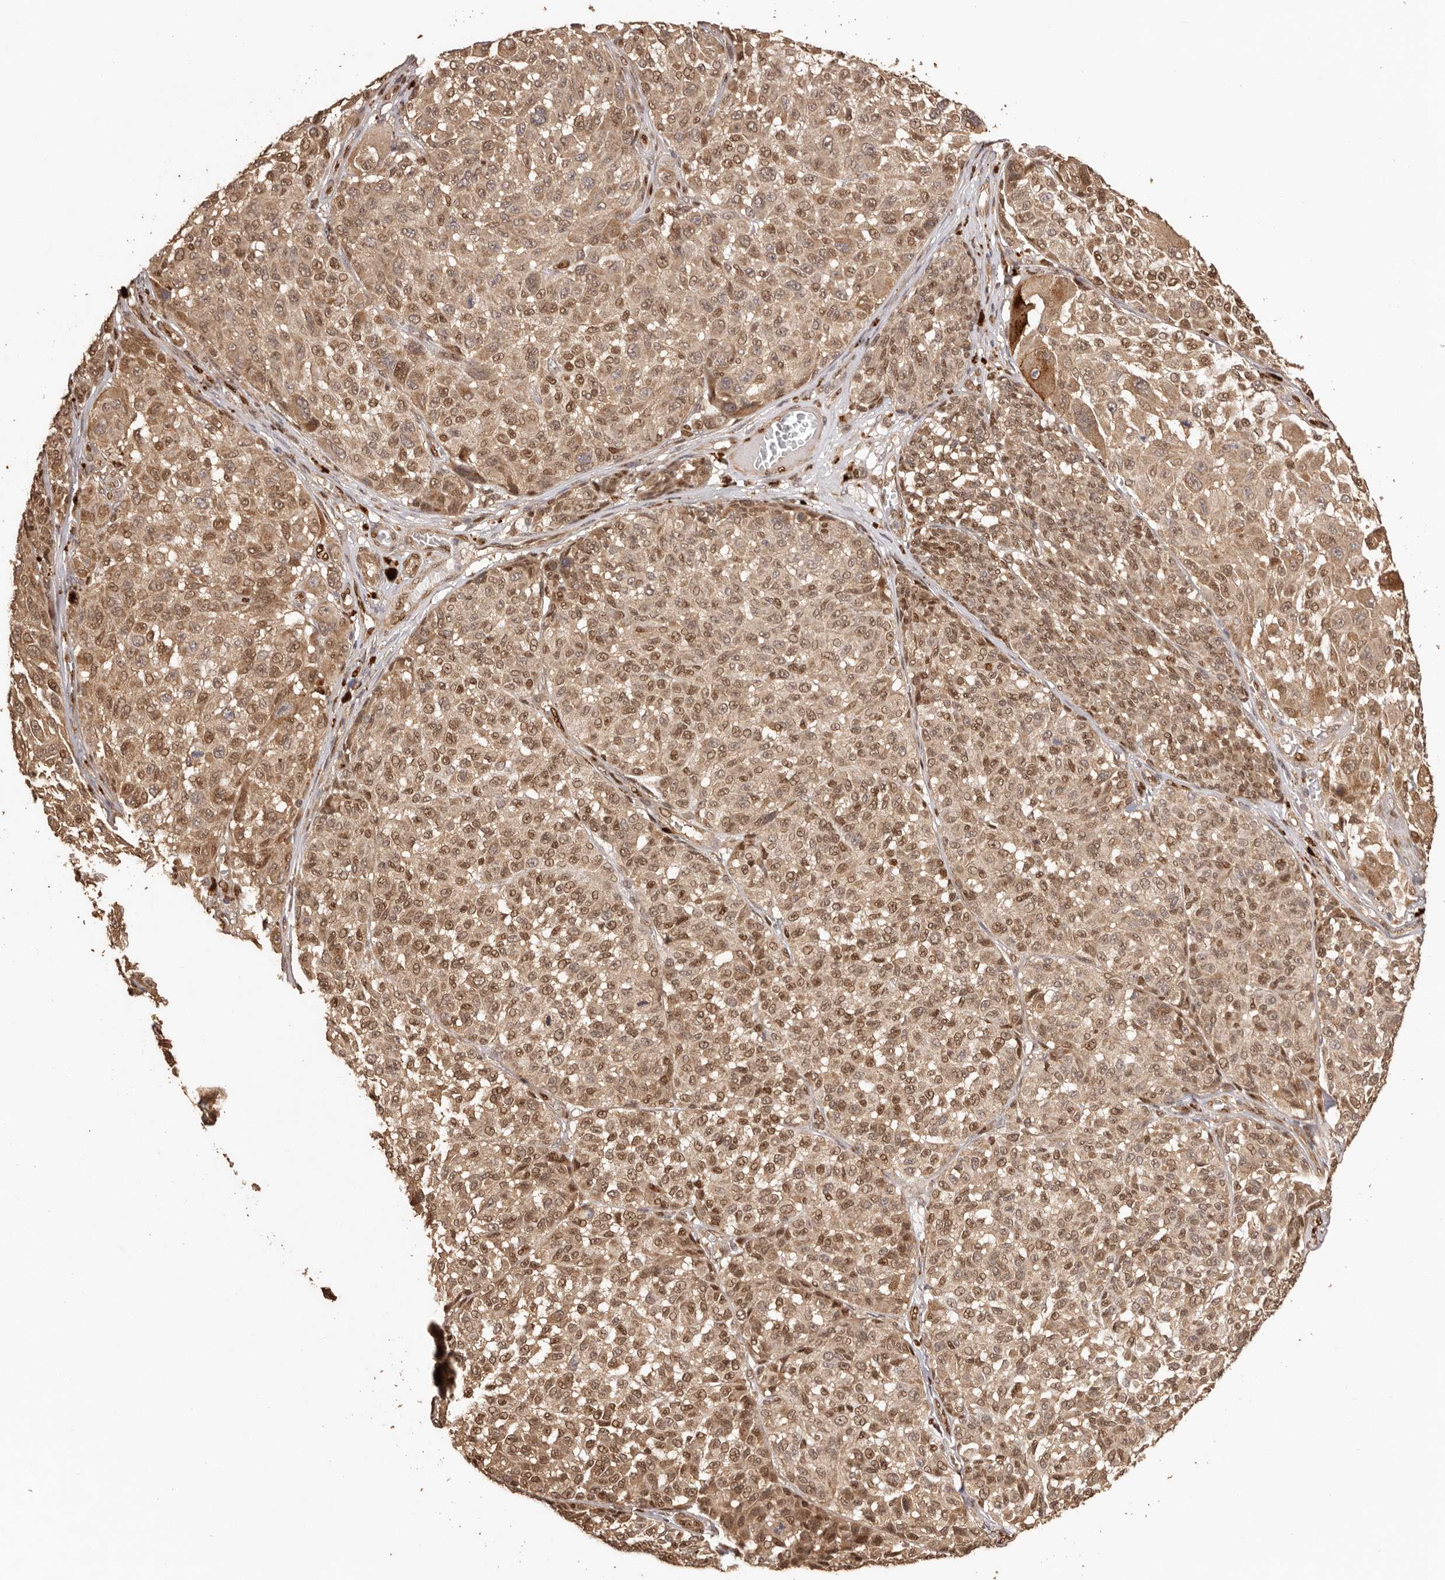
{"staining": {"intensity": "moderate", "quantity": ">75%", "location": "cytoplasmic/membranous,nuclear"}, "tissue": "melanoma", "cell_type": "Tumor cells", "image_type": "cancer", "snomed": [{"axis": "morphology", "description": "Malignant melanoma, NOS"}, {"axis": "topography", "description": "Skin"}], "caption": "Protein staining of melanoma tissue reveals moderate cytoplasmic/membranous and nuclear staining in about >75% of tumor cells.", "gene": "UBR2", "patient": {"sex": "male", "age": 83}}